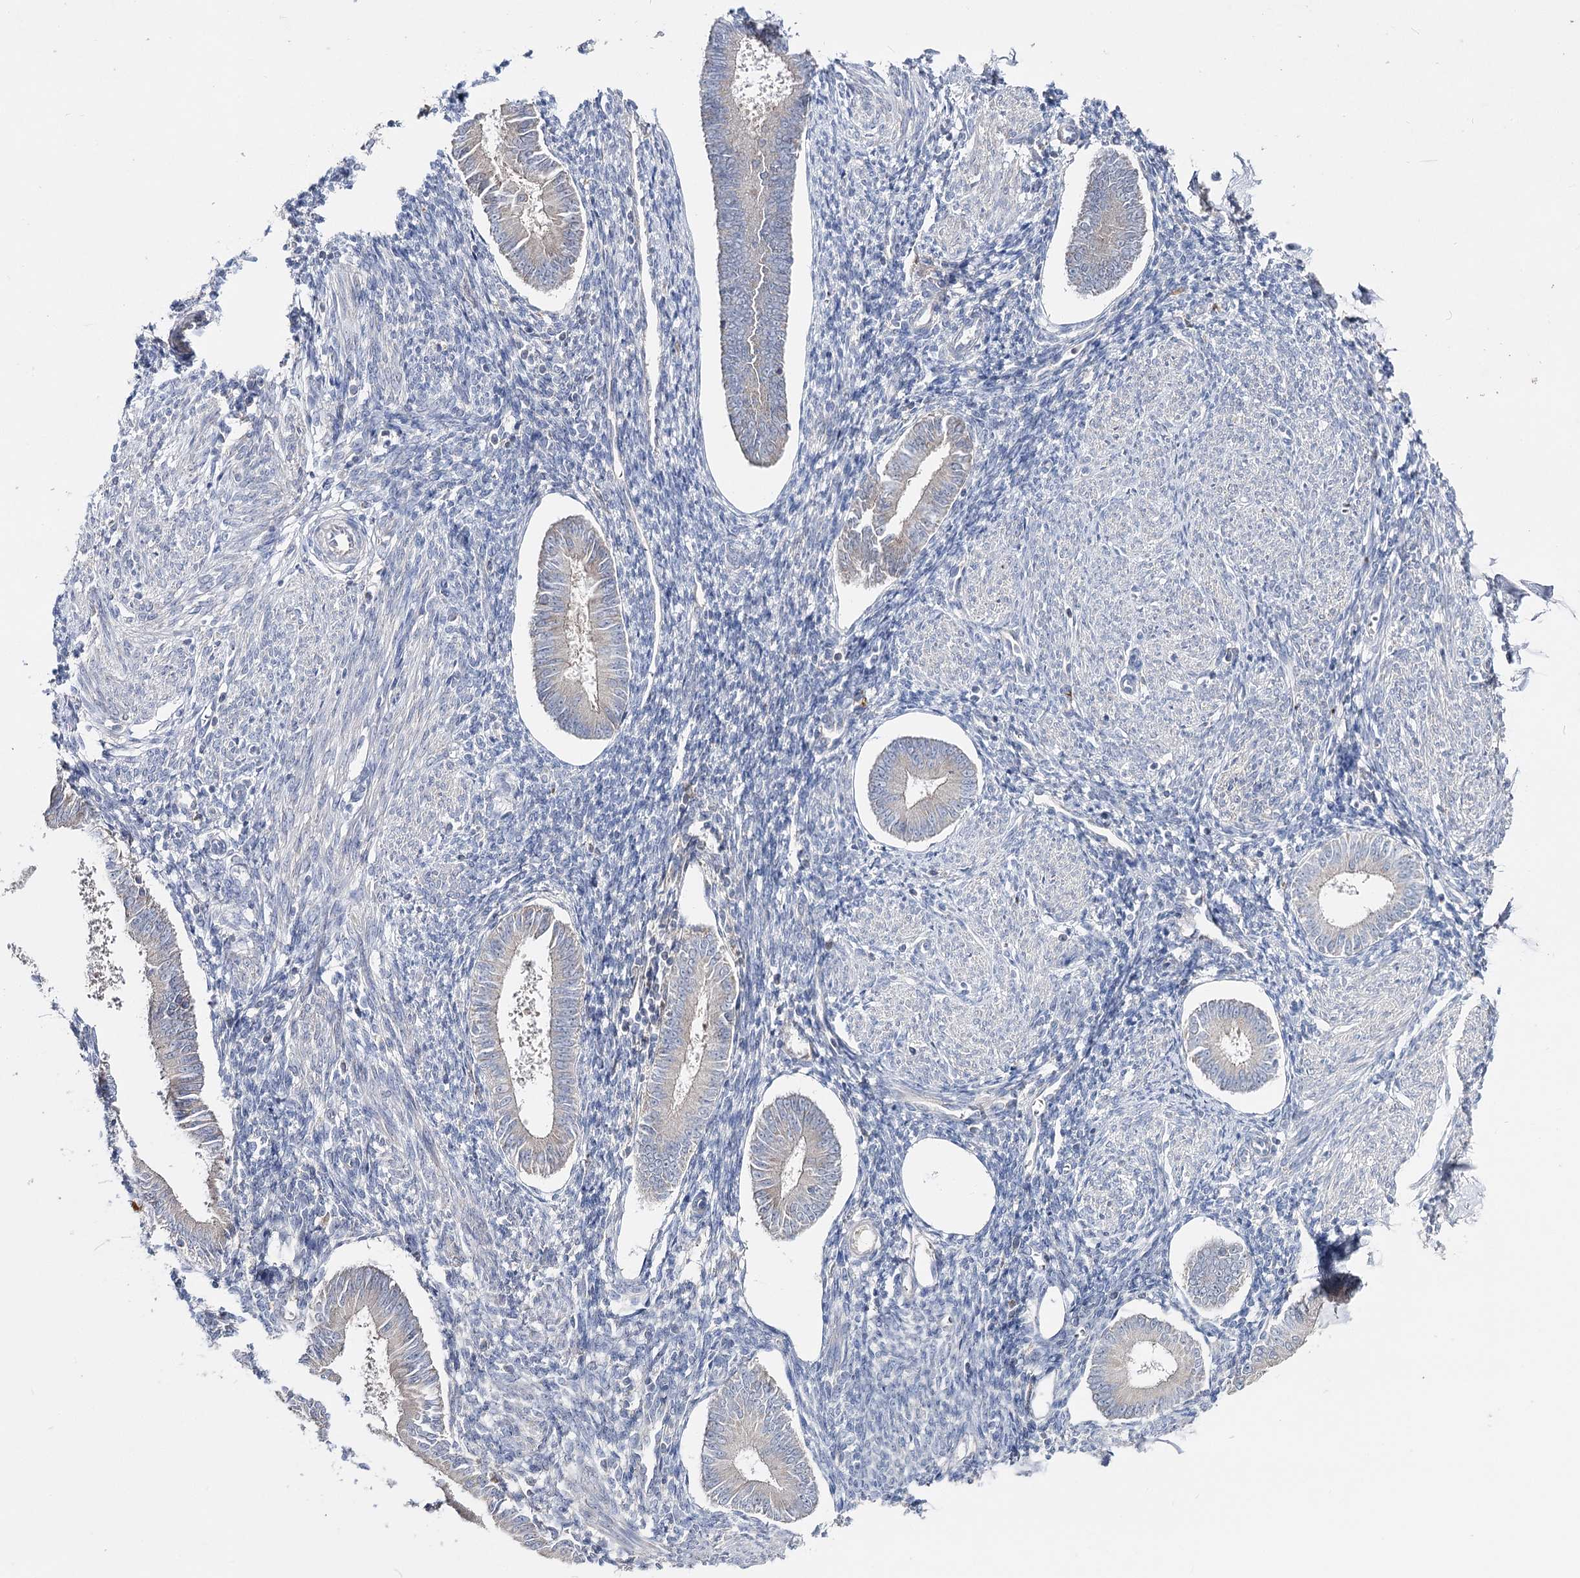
{"staining": {"intensity": "negative", "quantity": "none", "location": "none"}, "tissue": "endometrium", "cell_type": "Cells in endometrial stroma", "image_type": "normal", "snomed": [{"axis": "morphology", "description": "Normal tissue, NOS"}, {"axis": "topography", "description": "Uterus"}, {"axis": "topography", "description": "Endometrium"}], "caption": "IHC image of unremarkable endometrium stained for a protein (brown), which reveals no positivity in cells in endometrial stroma.", "gene": "IL1RAP", "patient": {"sex": "female", "age": 48}}